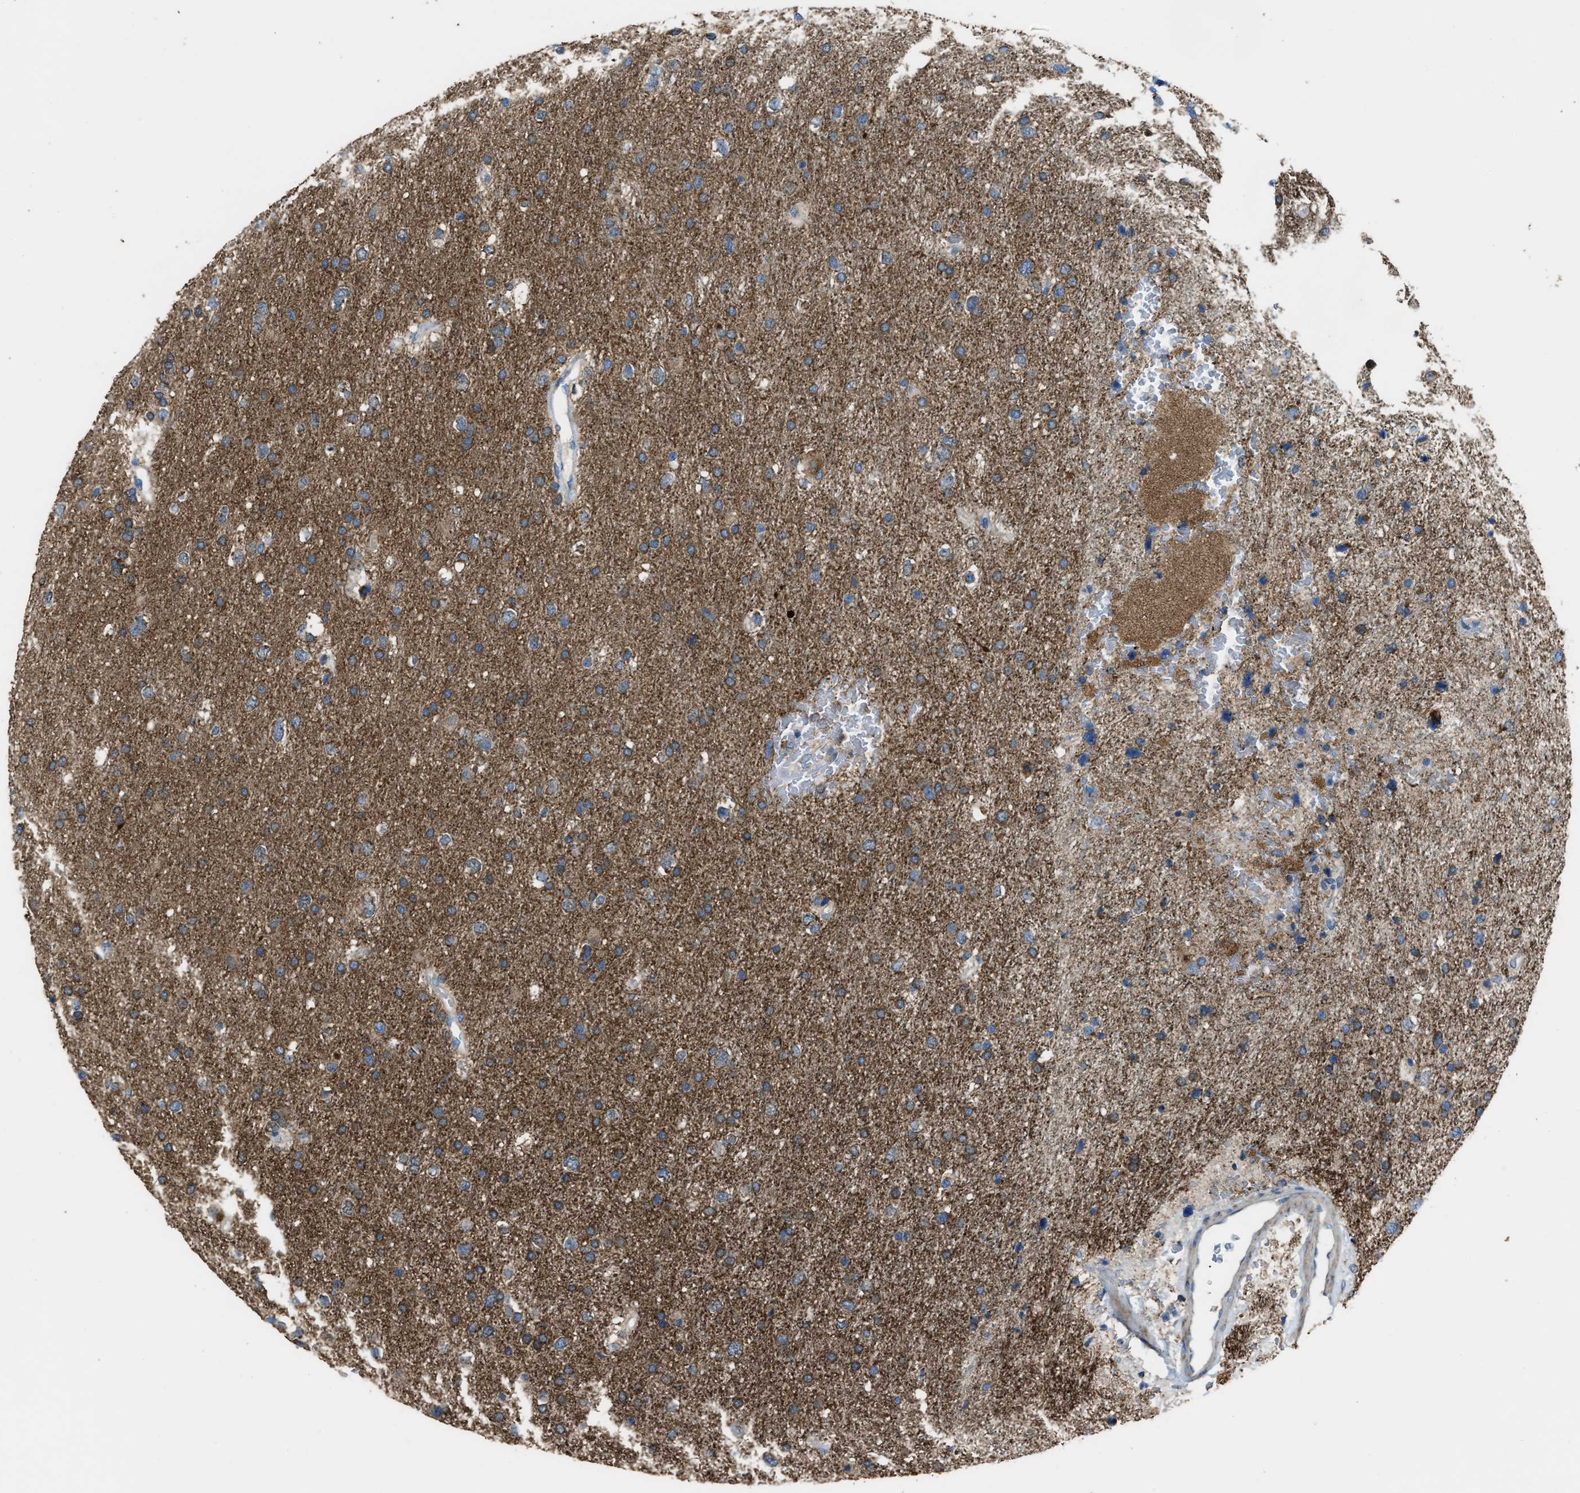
{"staining": {"intensity": "moderate", "quantity": ">75%", "location": "cytoplasmic/membranous"}, "tissue": "glioma", "cell_type": "Tumor cells", "image_type": "cancer", "snomed": [{"axis": "morphology", "description": "Glioma, malignant, Low grade"}, {"axis": "topography", "description": "Brain"}], "caption": "Immunohistochemical staining of glioma exhibits medium levels of moderate cytoplasmic/membranous protein expression in approximately >75% of tumor cells. (brown staining indicates protein expression, while blue staining denotes nuclei).", "gene": "SLC25A11", "patient": {"sex": "female", "age": 37}}